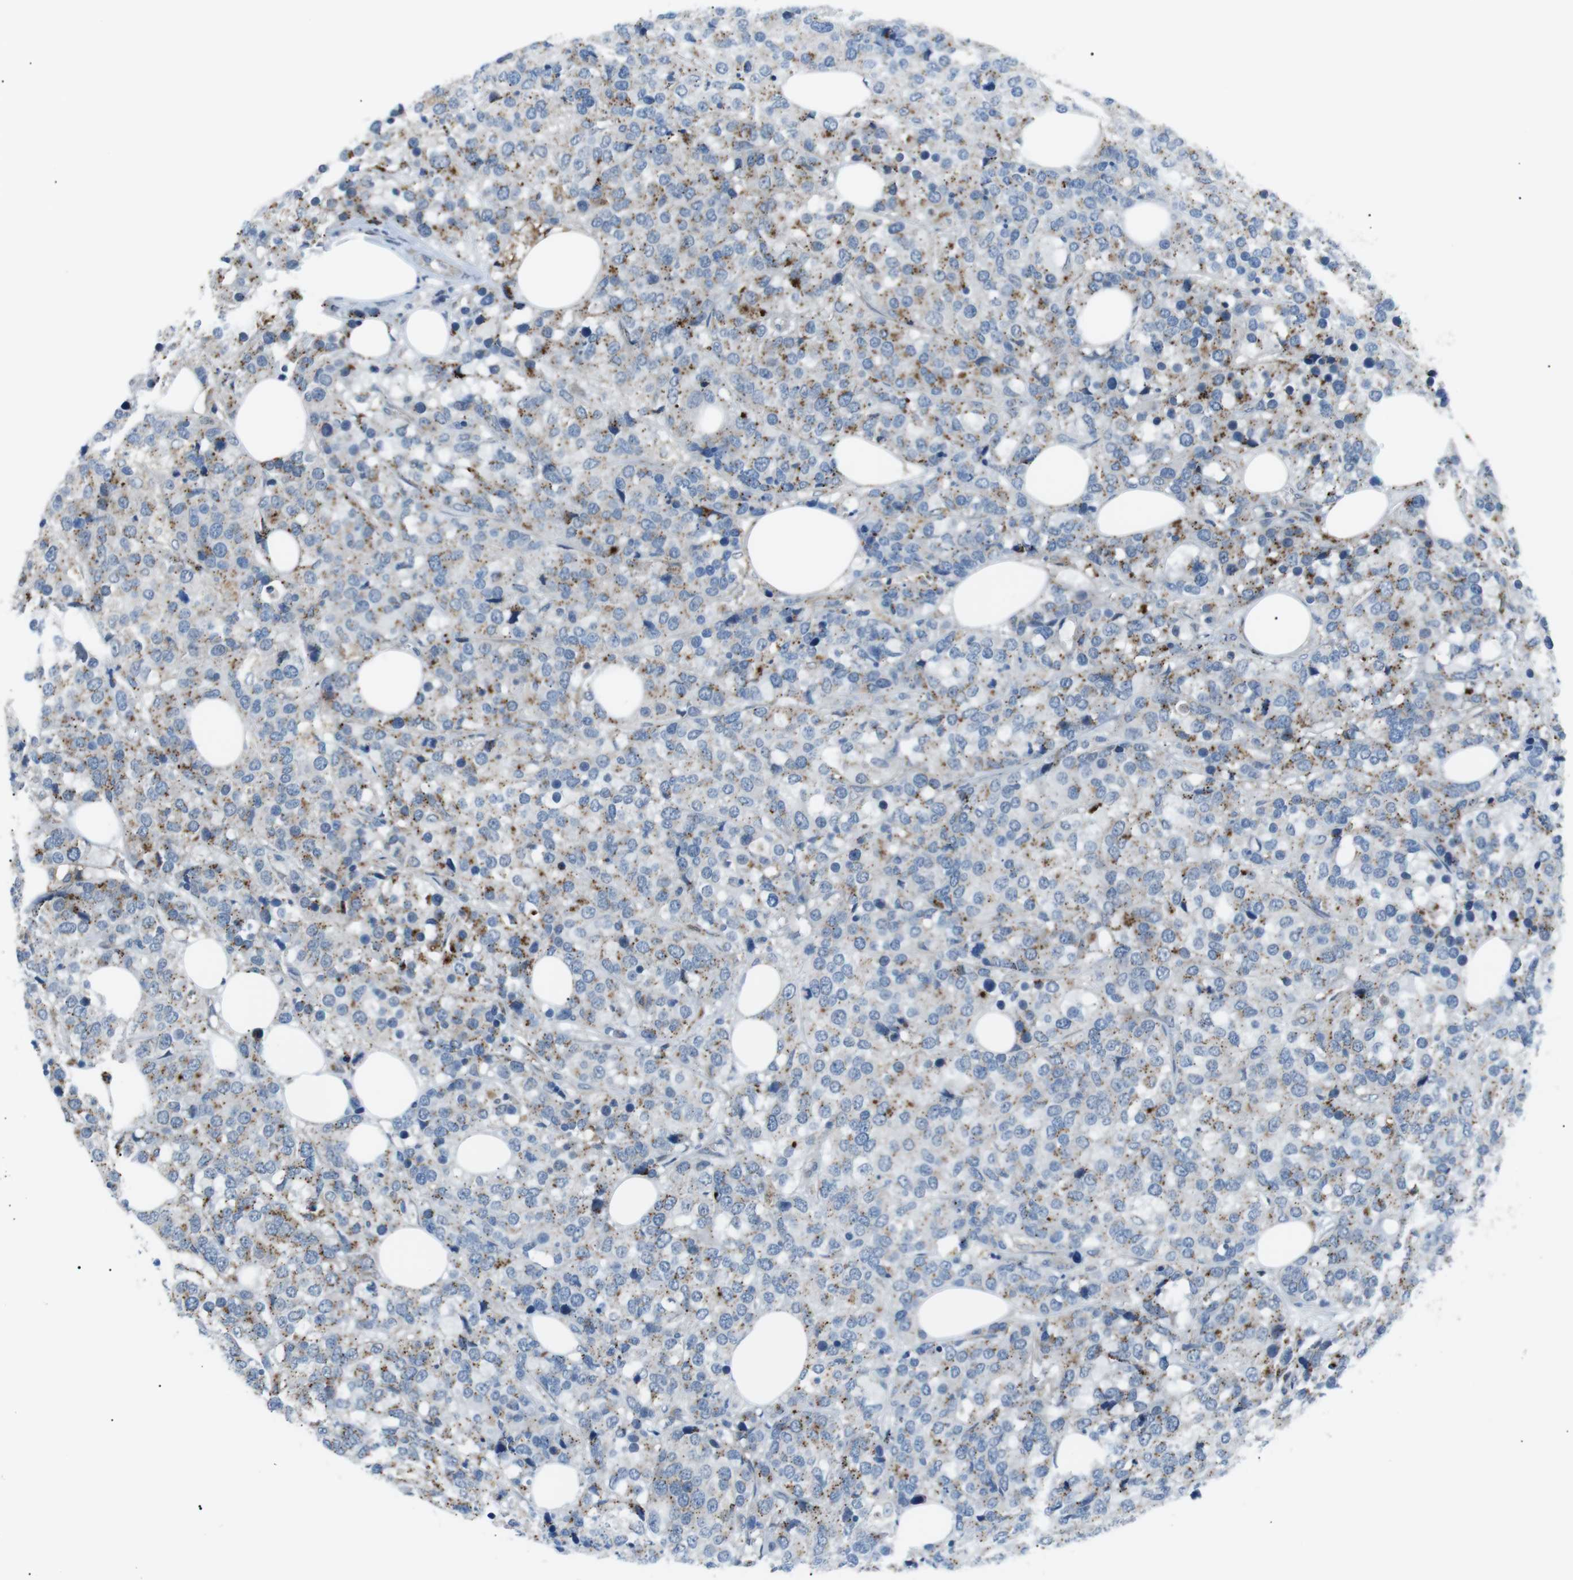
{"staining": {"intensity": "moderate", "quantity": "25%-75%", "location": "cytoplasmic/membranous"}, "tissue": "breast cancer", "cell_type": "Tumor cells", "image_type": "cancer", "snomed": [{"axis": "morphology", "description": "Lobular carcinoma"}, {"axis": "topography", "description": "Breast"}], "caption": "Protein staining of lobular carcinoma (breast) tissue shows moderate cytoplasmic/membranous expression in approximately 25%-75% of tumor cells.", "gene": "B4GALNT2", "patient": {"sex": "female", "age": 59}}